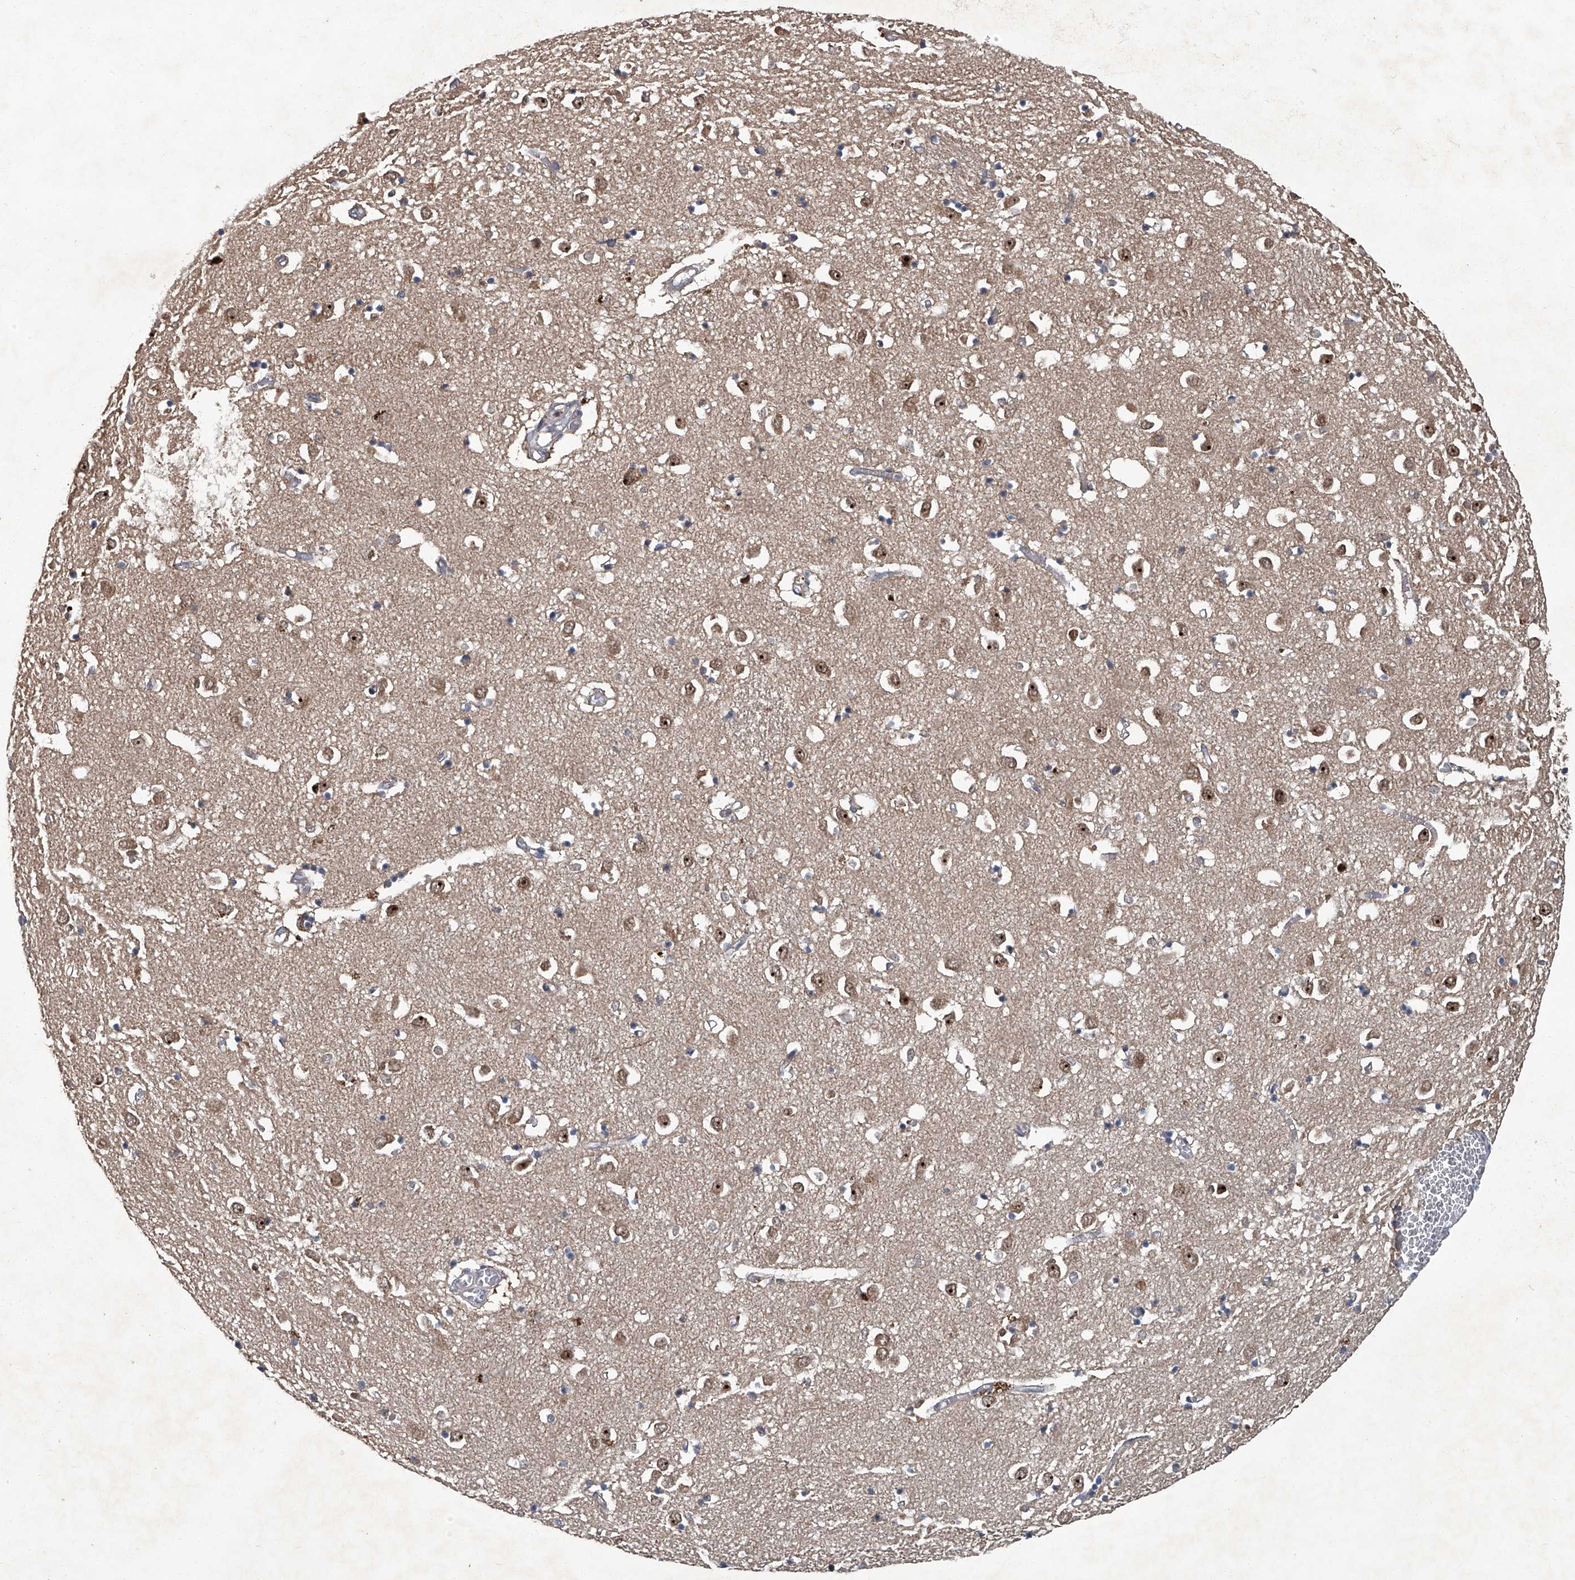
{"staining": {"intensity": "weak", "quantity": "<25%", "location": "cytoplasmic/membranous"}, "tissue": "caudate", "cell_type": "Glial cells", "image_type": "normal", "snomed": [{"axis": "morphology", "description": "Normal tissue, NOS"}, {"axis": "topography", "description": "Lateral ventricle wall"}], "caption": "The immunohistochemistry photomicrograph has no significant expression in glial cells of caudate.", "gene": "ANKRD34A", "patient": {"sex": "male", "age": 70}}